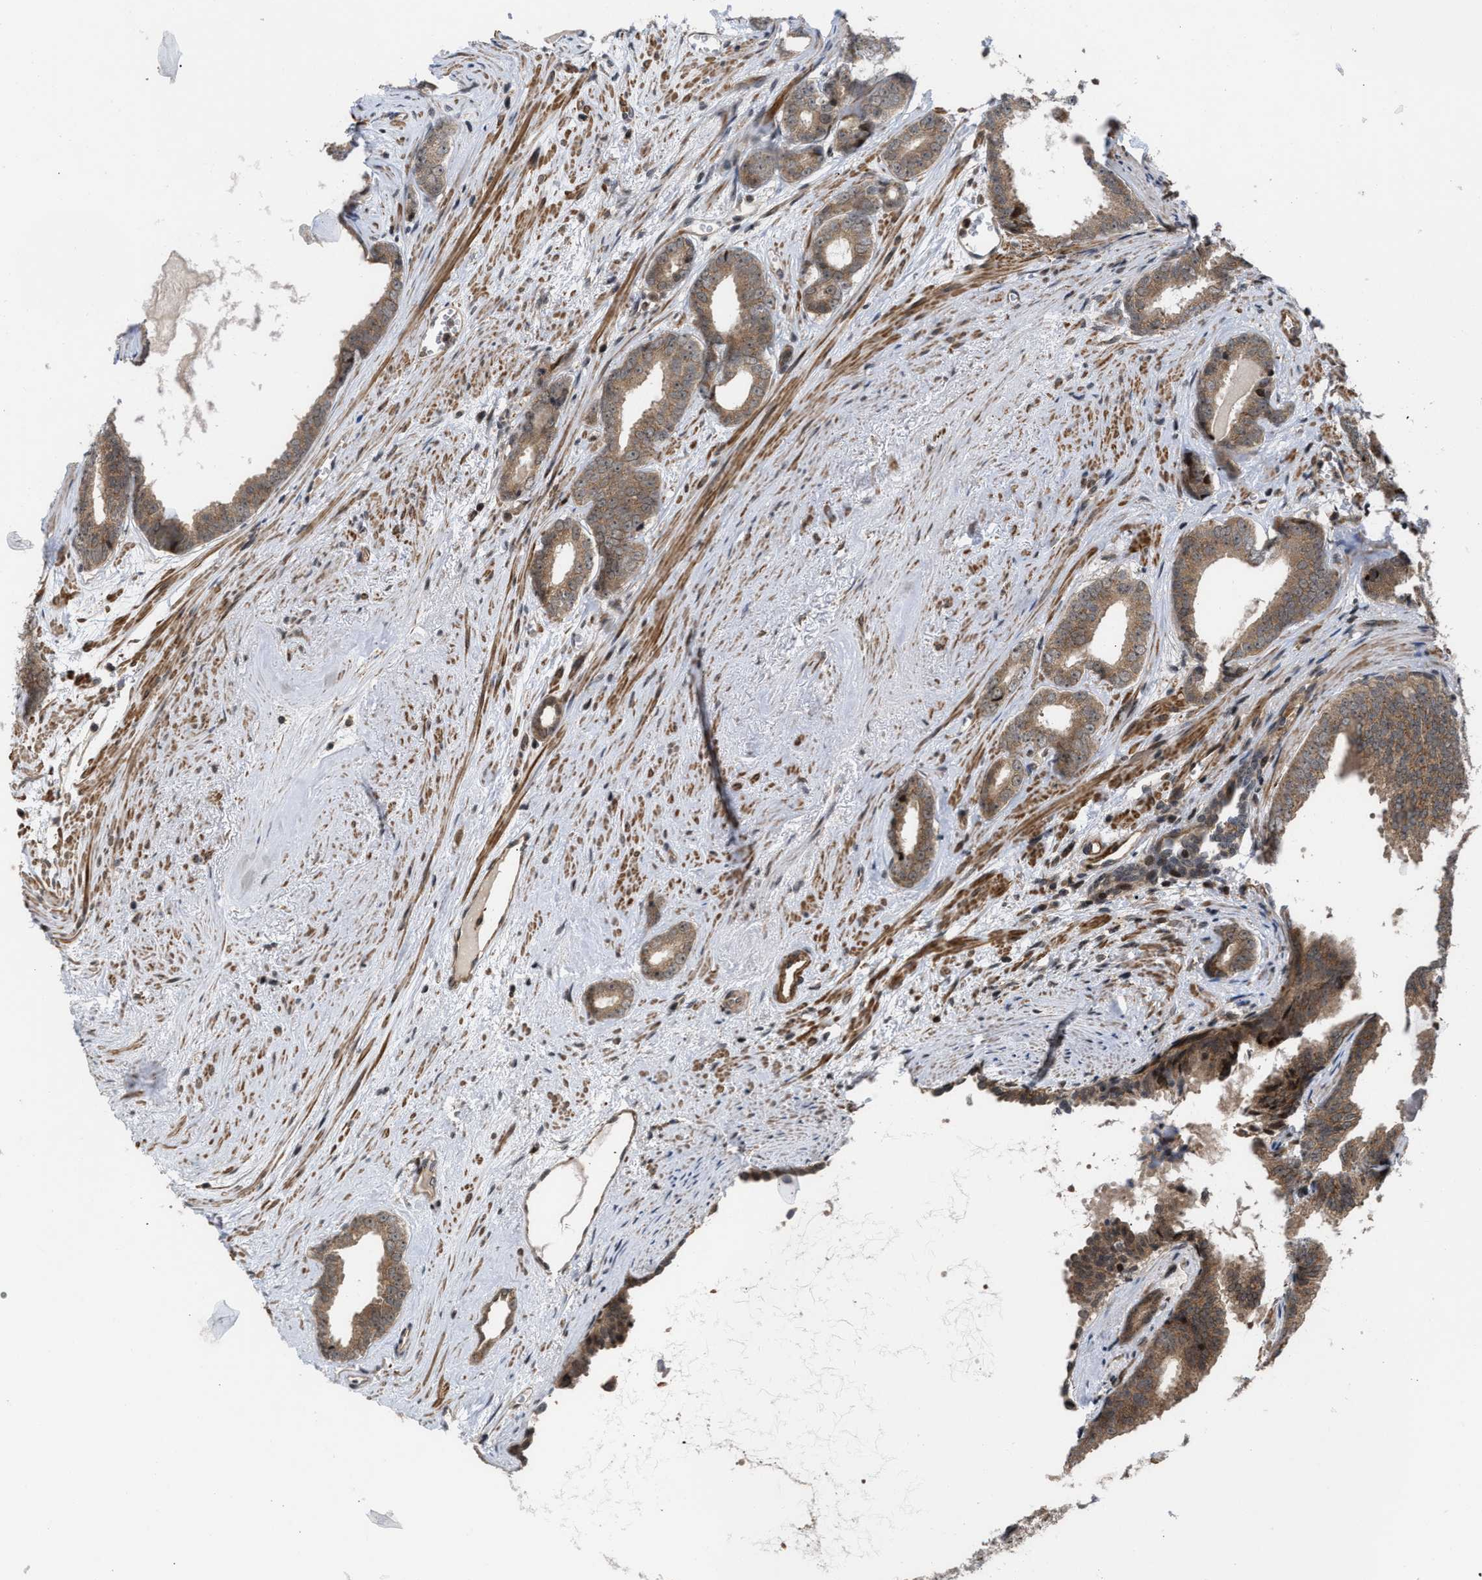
{"staining": {"intensity": "moderate", "quantity": ">75%", "location": "cytoplasmic/membranous"}, "tissue": "prostate cancer", "cell_type": "Tumor cells", "image_type": "cancer", "snomed": [{"axis": "morphology", "description": "Adenocarcinoma, Medium grade"}, {"axis": "topography", "description": "Prostate"}], "caption": "The photomicrograph reveals a brown stain indicating the presence of a protein in the cytoplasmic/membranous of tumor cells in prostate cancer (adenocarcinoma (medium-grade)).", "gene": "STAU2", "patient": {"sex": "male", "age": 79}}